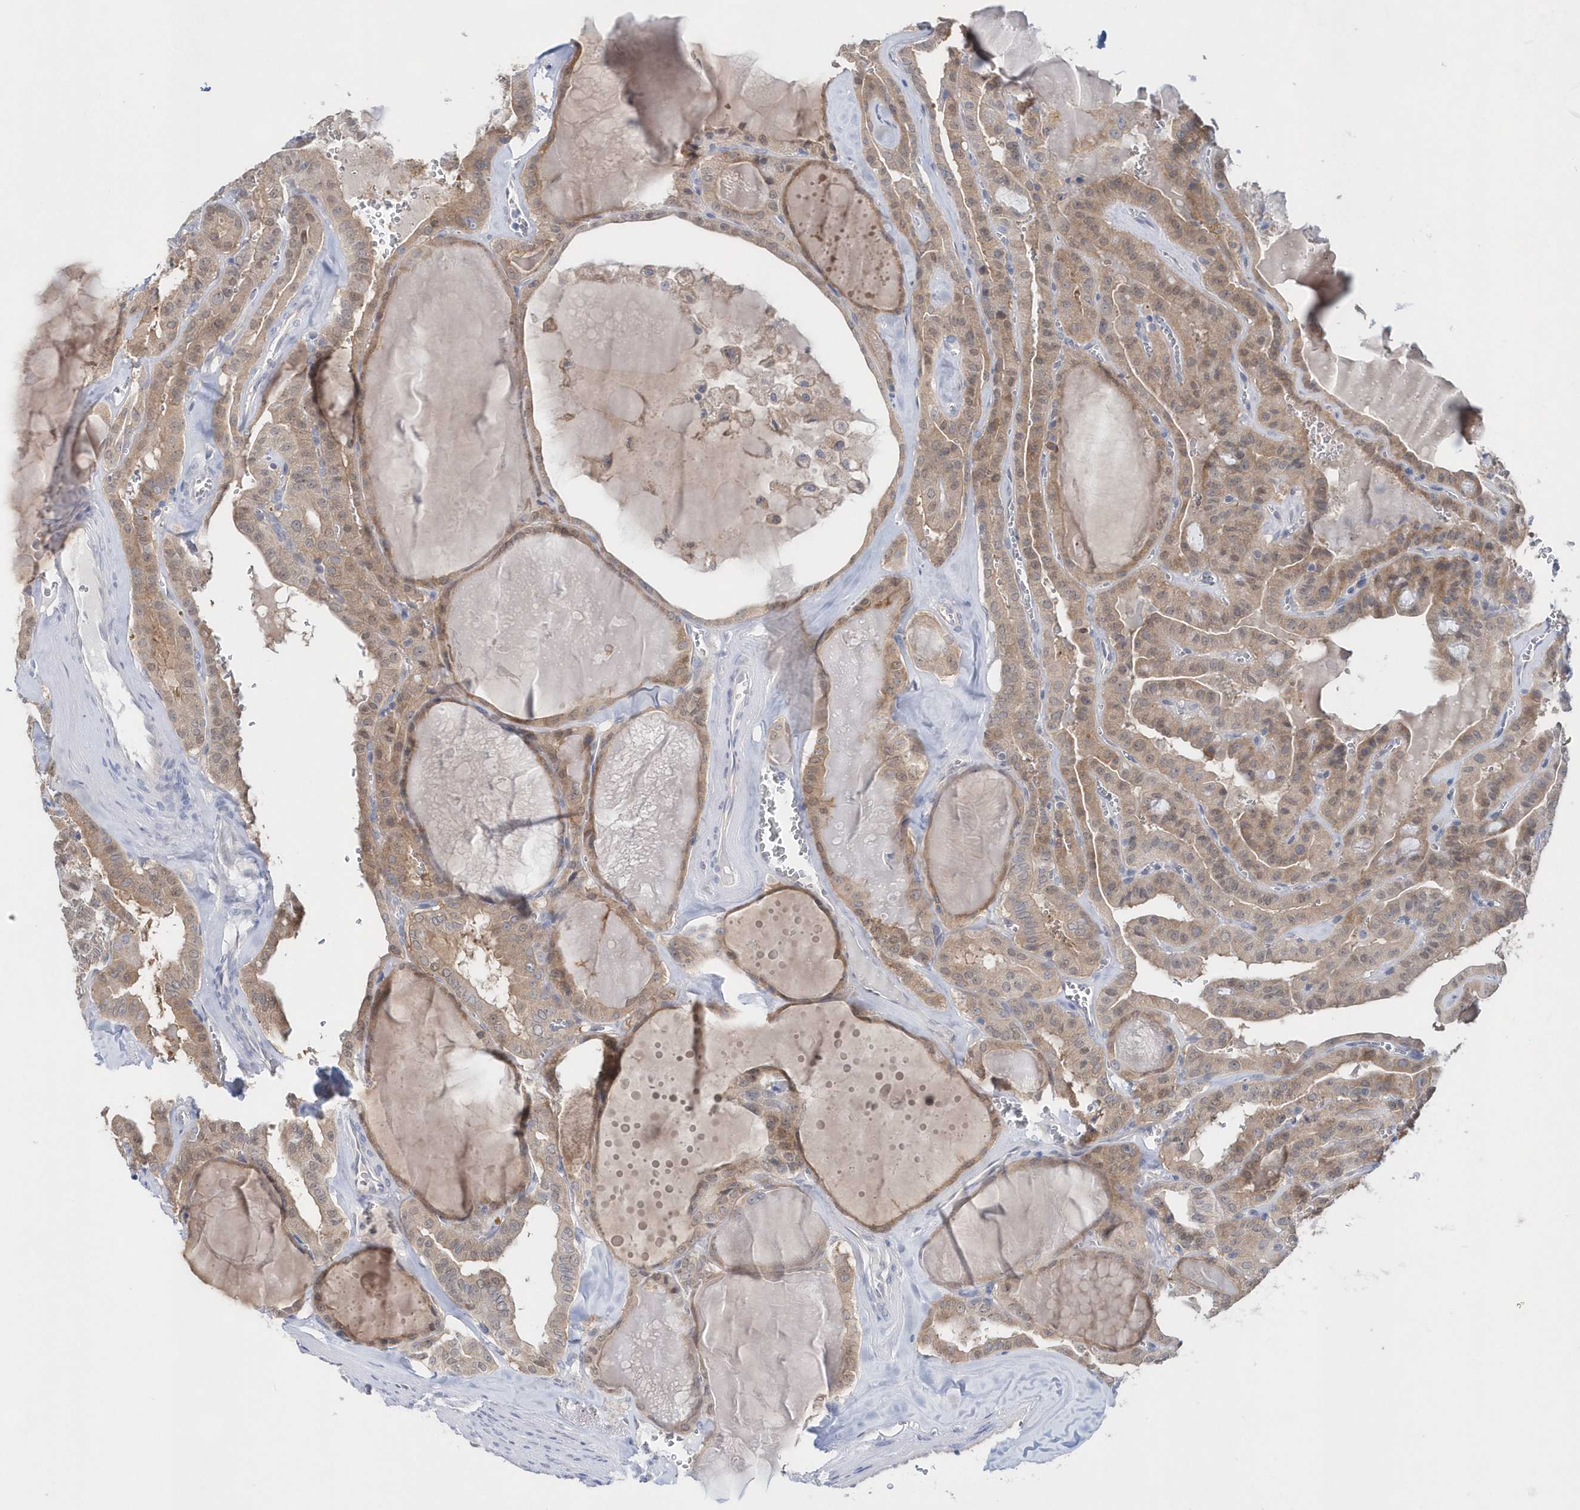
{"staining": {"intensity": "moderate", "quantity": ">75%", "location": "cytoplasmic/membranous,nuclear"}, "tissue": "thyroid cancer", "cell_type": "Tumor cells", "image_type": "cancer", "snomed": [{"axis": "morphology", "description": "Papillary adenocarcinoma, NOS"}, {"axis": "topography", "description": "Thyroid gland"}], "caption": "High-magnification brightfield microscopy of thyroid cancer stained with DAB (brown) and counterstained with hematoxylin (blue). tumor cells exhibit moderate cytoplasmic/membranous and nuclear positivity is appreciated in about>75% of cells.", "gene": "BDH2", "patient": {"sex": "male", "age": 52}}